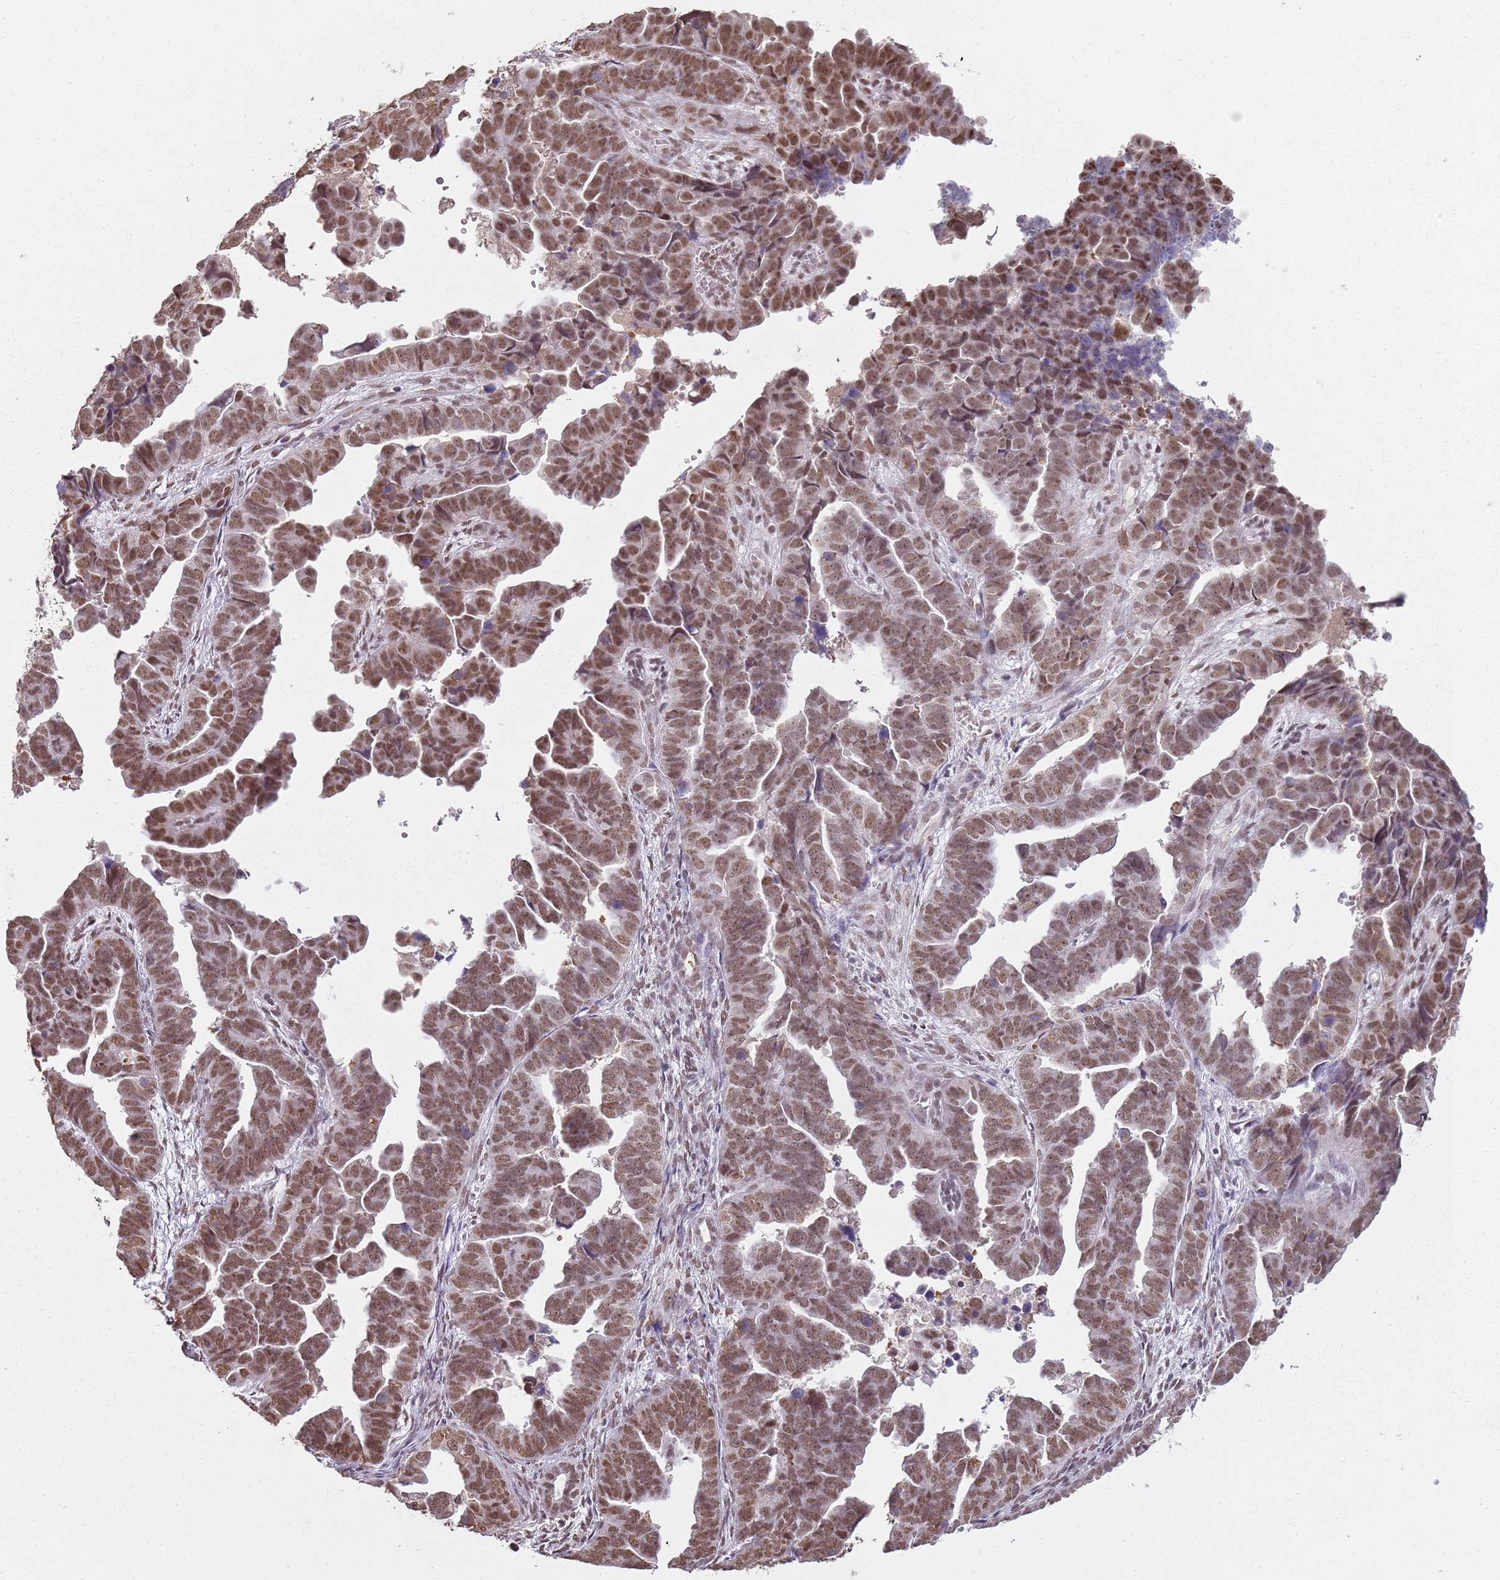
{"staining": {"intensity": "moderate", "quantity": ">75%", "location": "nuclear"}, "tissue": "endometrial cancer", "cell_type": "Tumor cells", "image_type": "cancer", "snomed": [{"axis": "morphology", "description": "Adenocarcinoma, NOS"}, {"axis": "topography", "description": "Endometrium"}], "caption": "Moderate nuclear protein staining is appreciated in about >75% of tumor cells in endometrial adenocarcinoma. The staining was performed using DAB (3,3'-diaminobenzidine), with brown indicating positive protein expression. Nuclei are stained blue with hematoxylin.", "gene": "ARL14EP", "patient": {"sex": "female", "age": 75}}